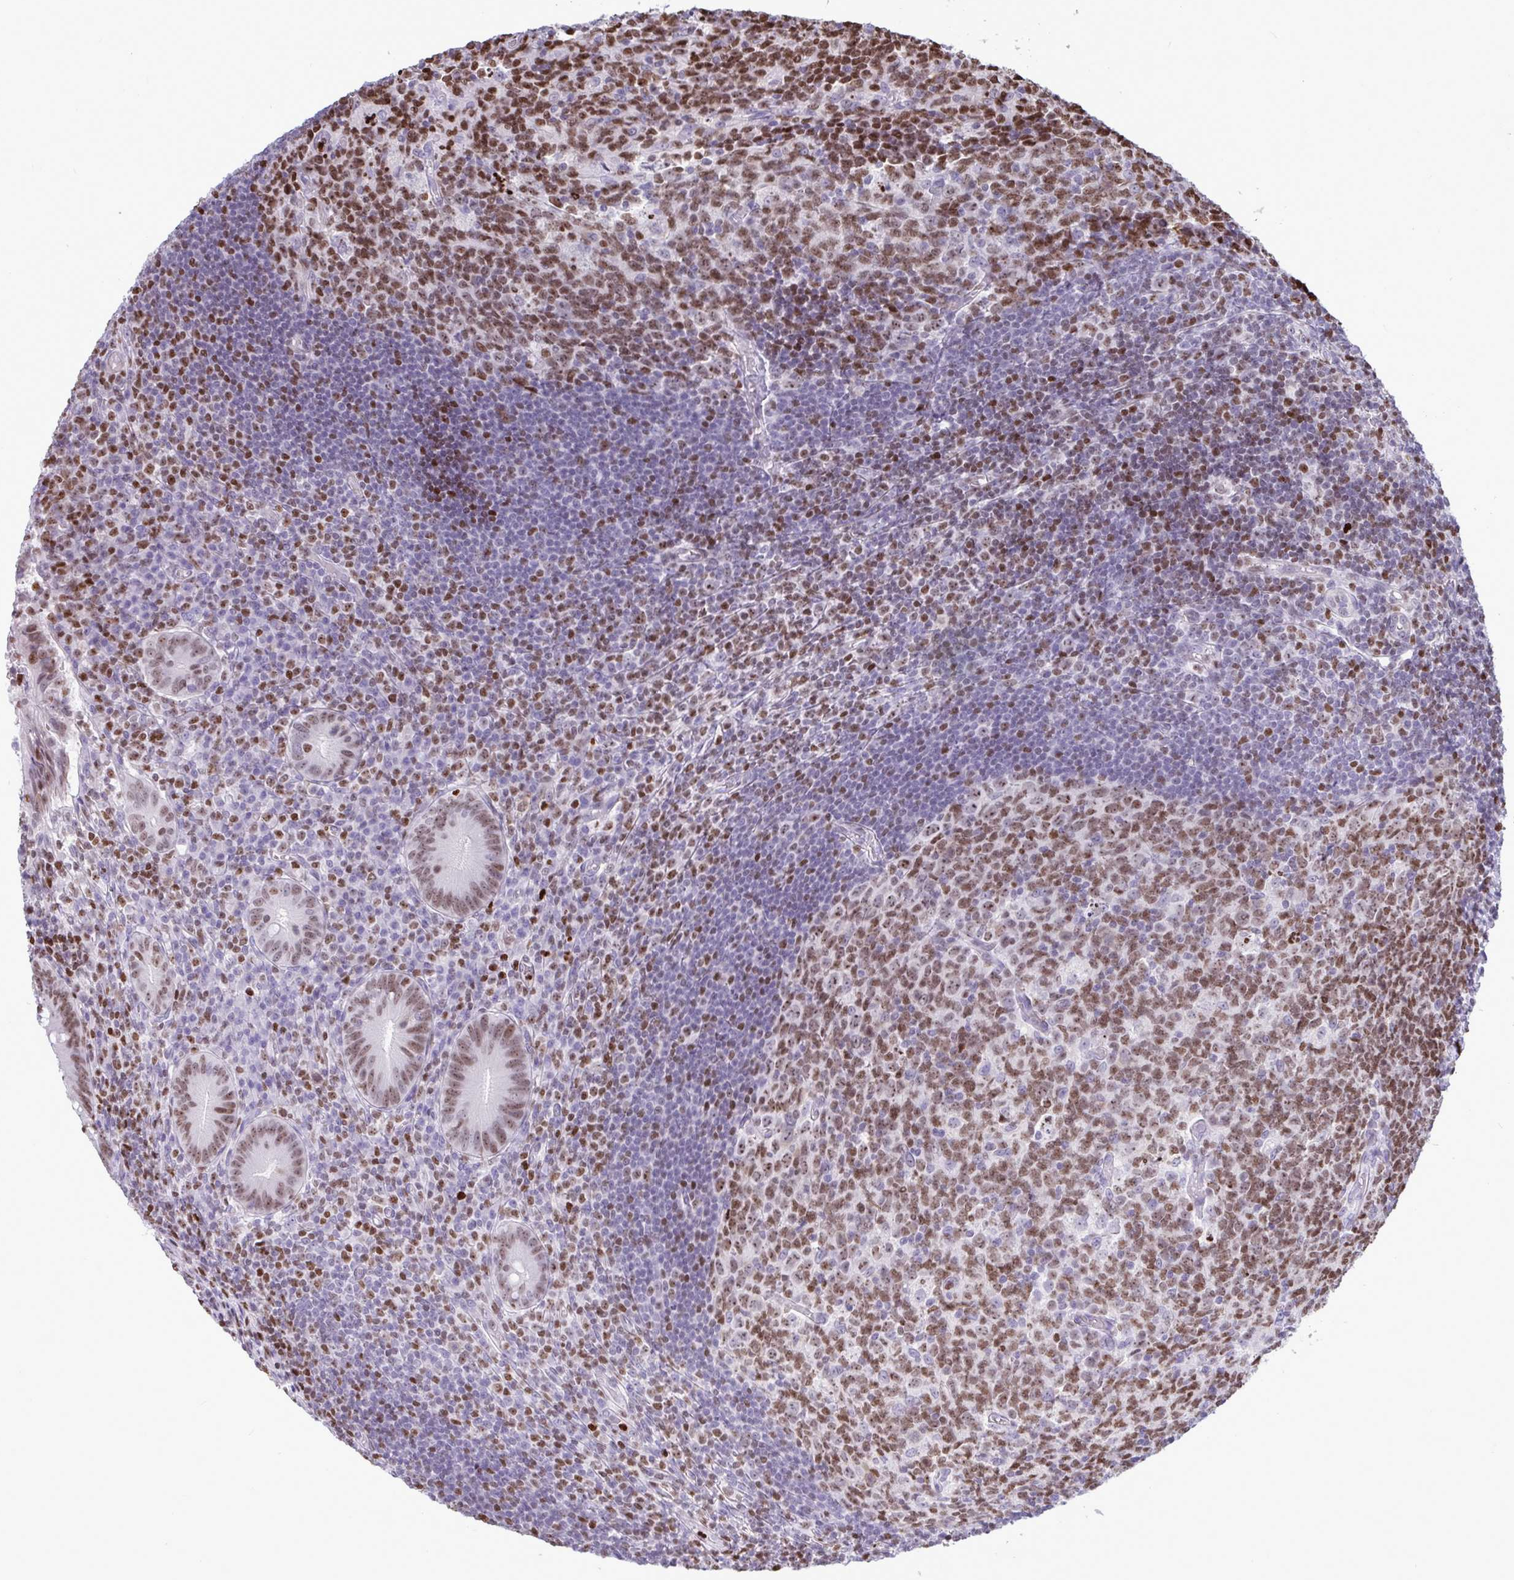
{"staining": {"intensity": "moderate", "quantity": ">75%", "location": "nuclear"}, "tissue": "appendix", "cell_type": "Glandular cells", "image_type": "normal", "snomed": [{"axis": "morphology", "description": "Normal tissue, NOS"}, {"axis": "topography", "description": "Appendix"}], "caption": "Immunohistochemical staining of benign human appendix displays >75% levels of moderate nuclear protein expression in about >75% of glandular cells. The protein of interest is stained brown, and the nuclei are stained in blue (DAB IHC with brightfield microscopy, high magnification).", "gene": "HMGB2", "patient": {"sex": "male", "age": 18}}